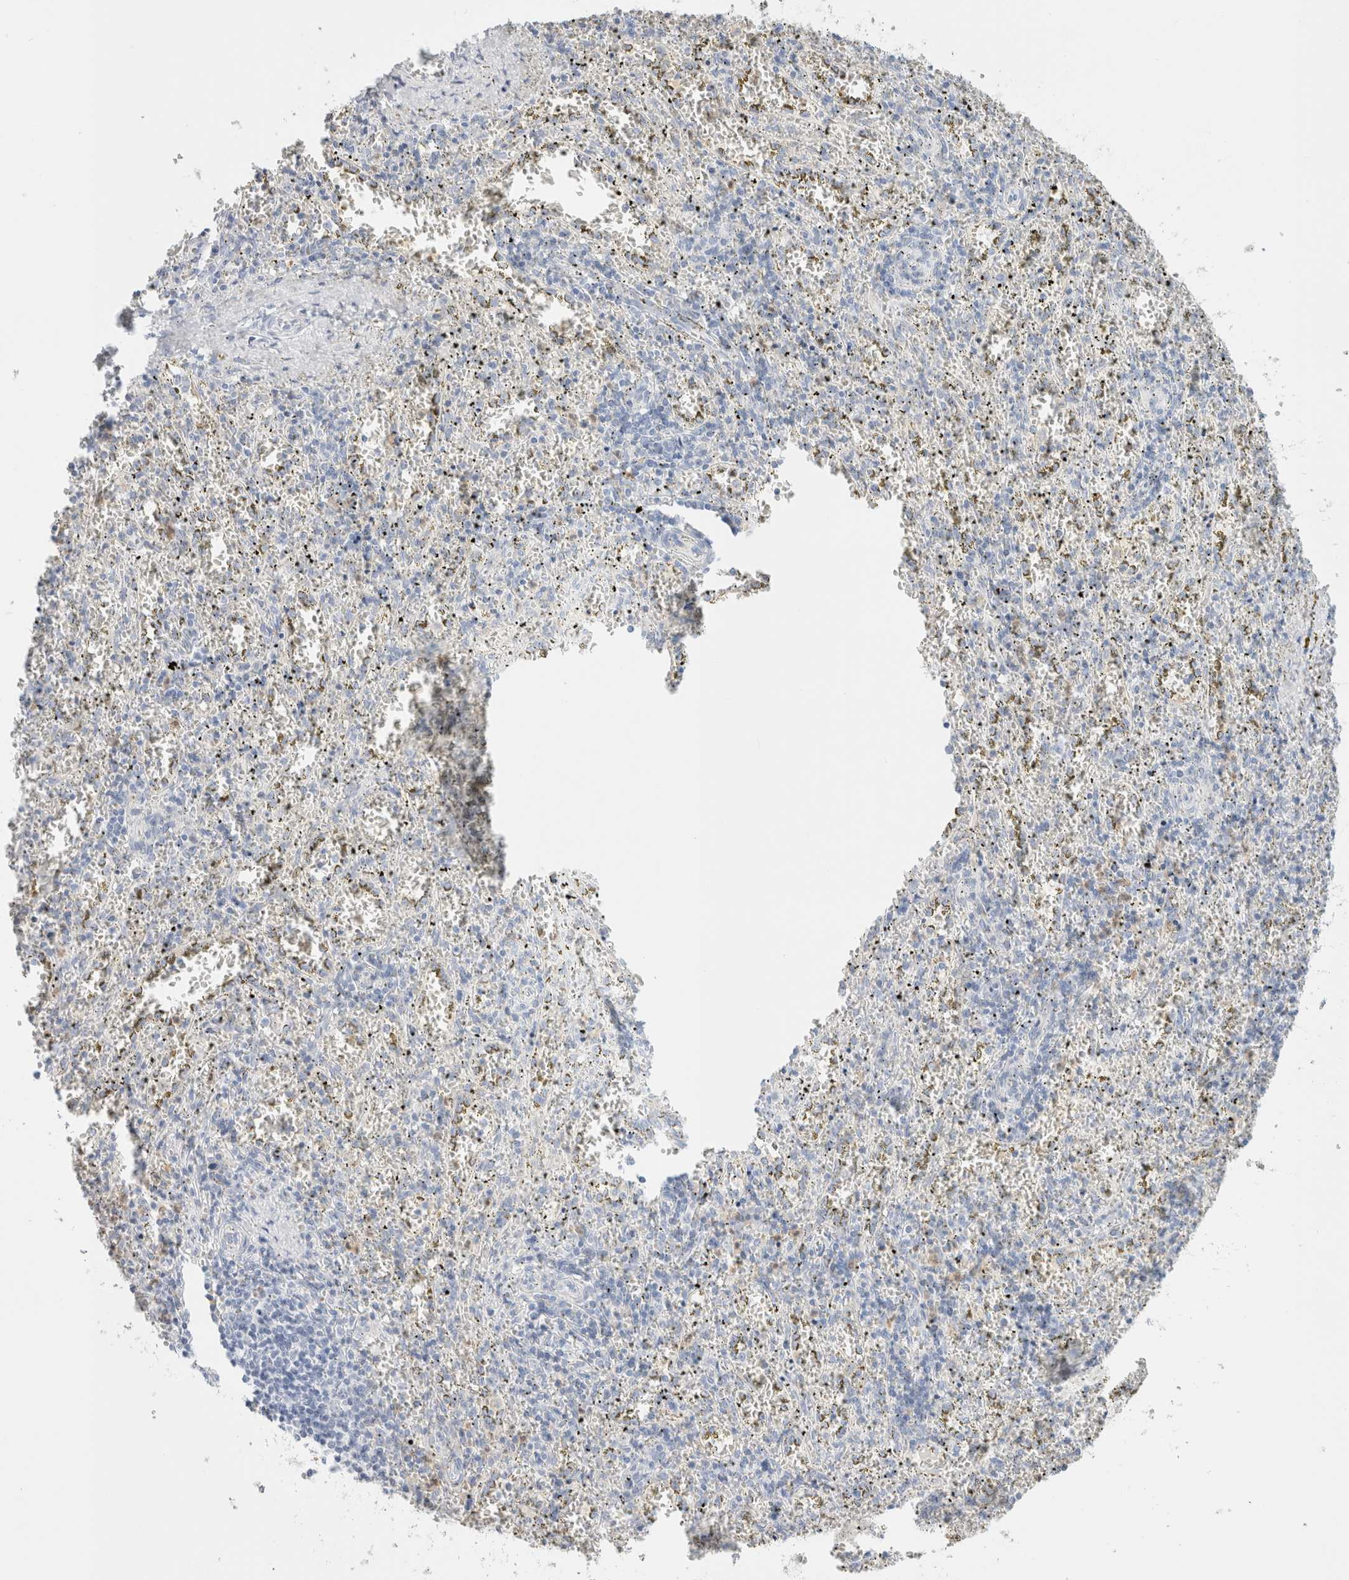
{"staining": {"intensity": "weak", "quantity": "<25%", "location": "cytoplasmic/membranous"}, "tissue": "spleen", "cell_type": "Cells in red pulp", "image_type": "normal", "snomed": [{"axis": "morphology", "description": "Normal tissue, NOS"}, {"axis": "topography", "description": "Spleen"}], "caption": "Human spleen stained for a protein using immunohistochemistry exhibits no staining in cells in red pulp.", "gene": "ARG1", "patient": {"sex": "male", "age": 11}}